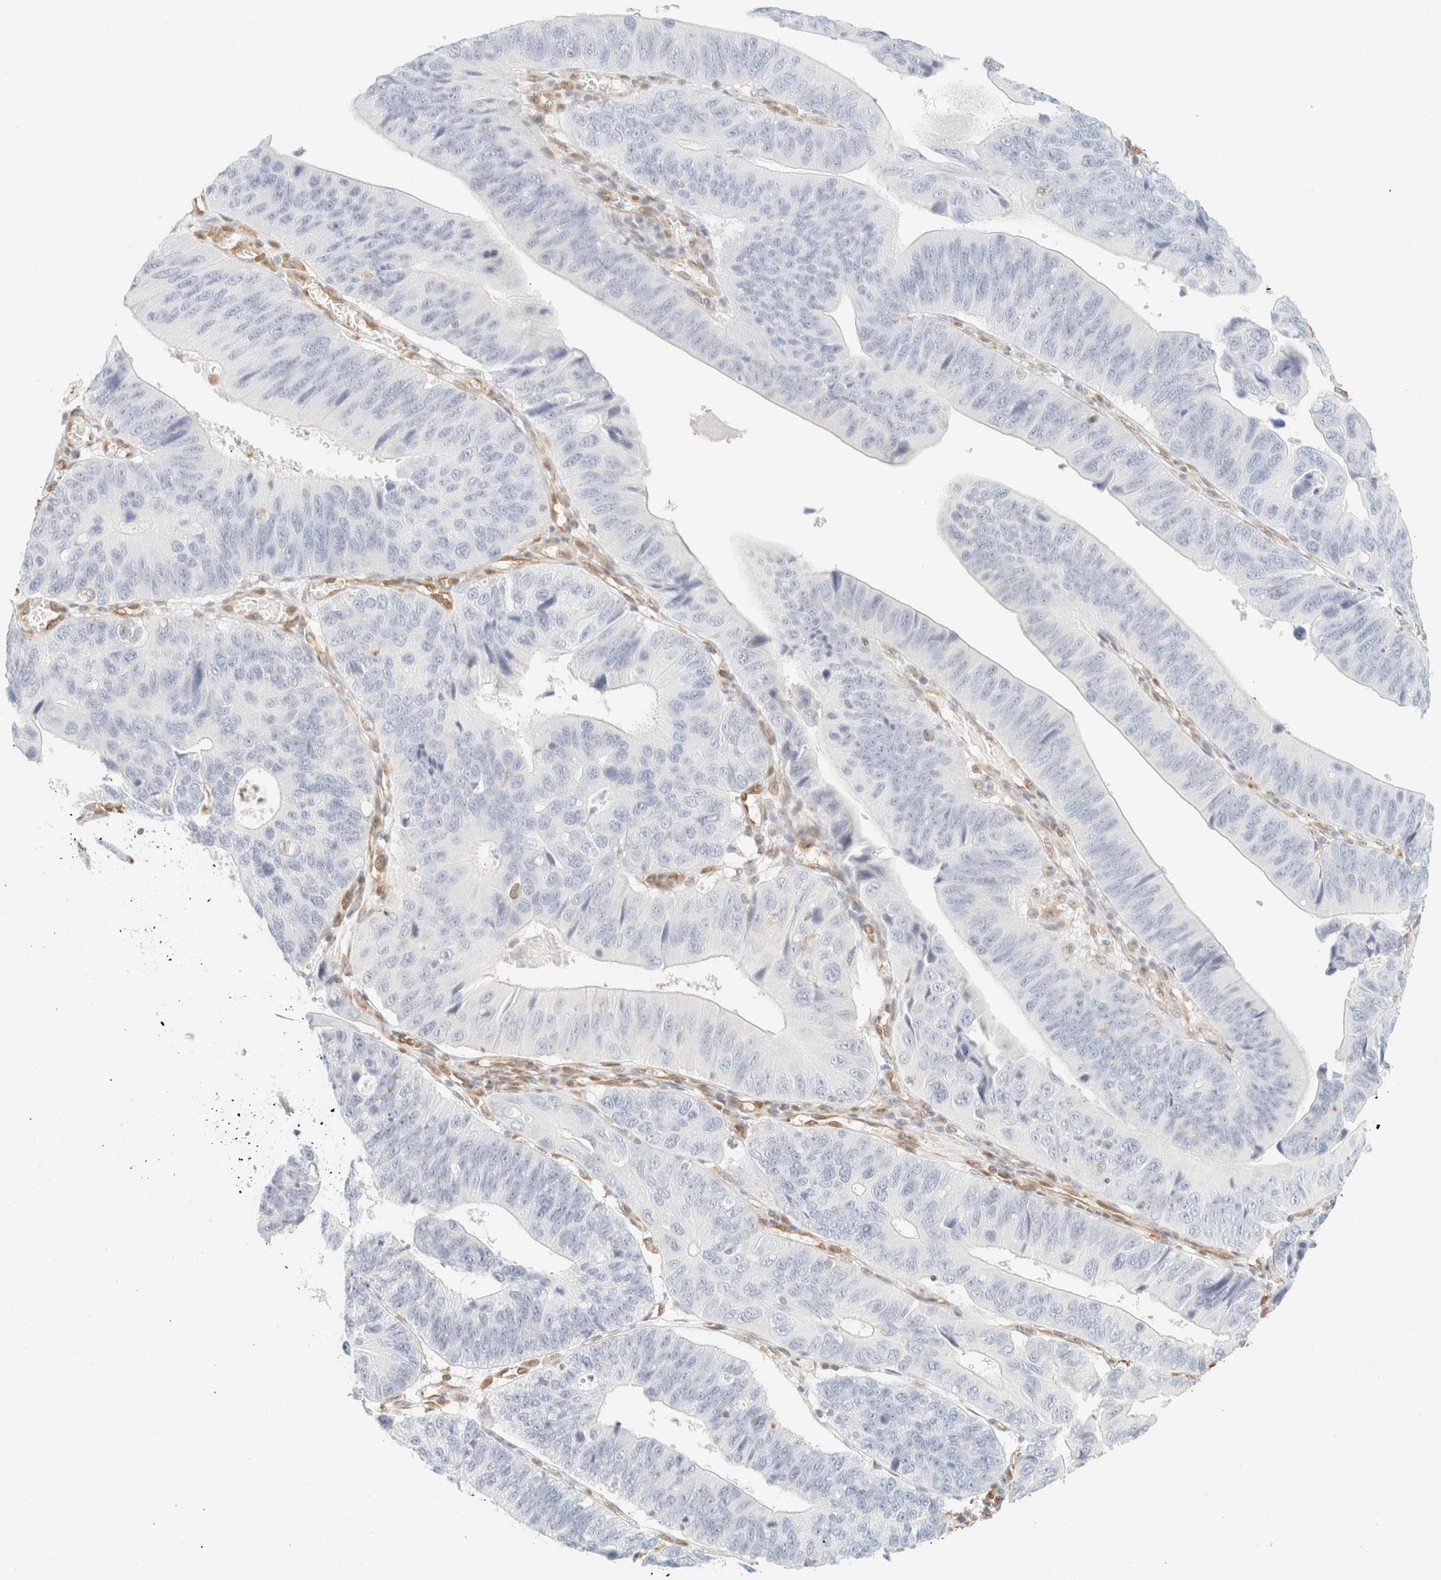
{"staining": {"intensity": "negative", "quantity": "none", "location": "none"}, "tissue": "stomach cancer", "cell_type": "Tumor cells", "image_type": "cancer", "snomed": [{"axis": "morphology", "description": "Adenocarcinoma, NOS"}, {"axis": "topography", "description": "Stomach"}], "caption": "A micrograph of adenocarcinoma (stomach) stained for a protein displays no brown staining in tumor cells. (IHC, brightfield microscopy, high magnification).", "gene": "ZSCAN18", "patient": {"sex": "male", "age": 59}}